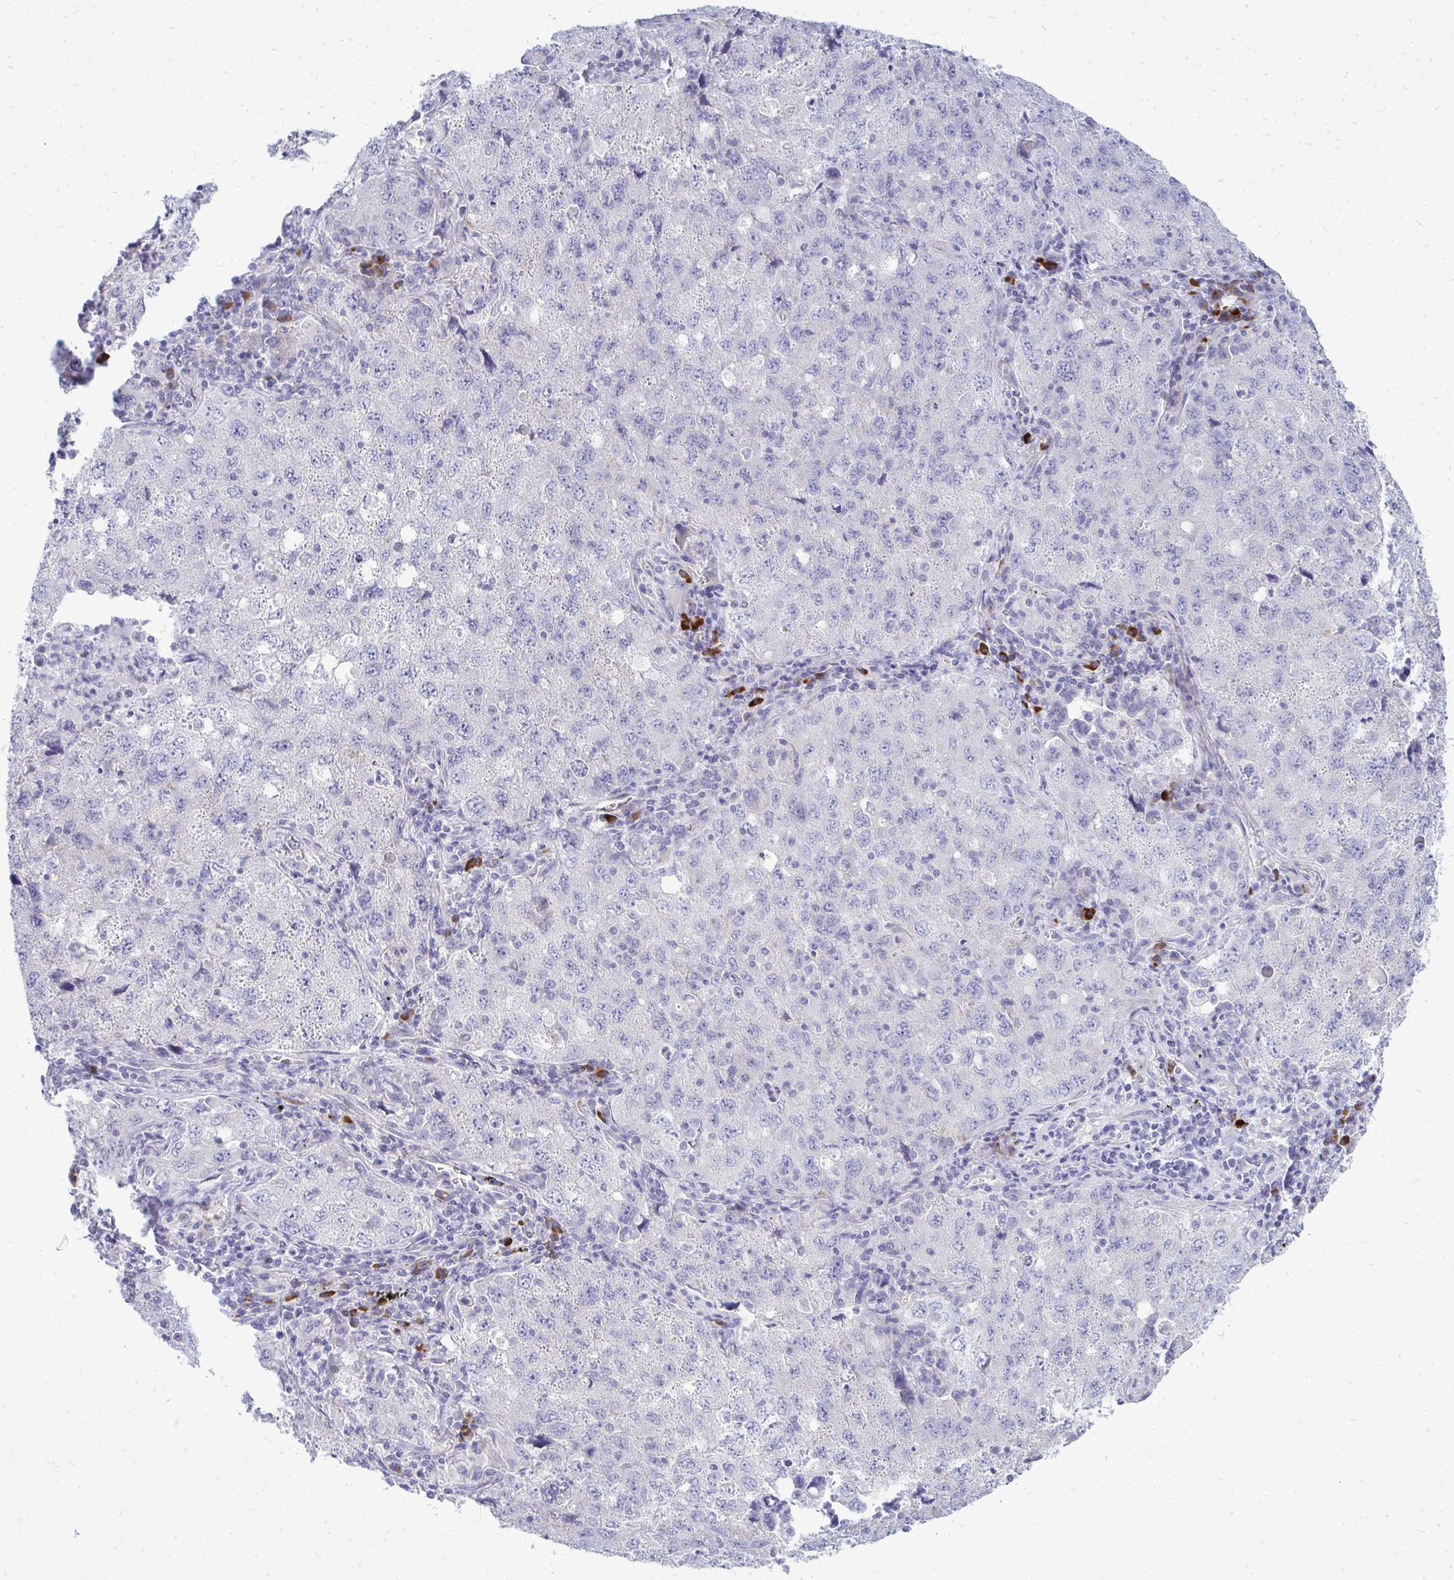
{"staining": {"intensity": "negative", "quantity": "none", "location": "none"}, "tissue": "lung cancer", "cell_type": "Tumor cells", "image_type": "cancer", "snomed": [{"axis": "morphology", "description": "Adenocarcinoma, NOS"}, {"axis": "topography", "description": "Lung"}], "caption": "IHC of lung adenocarcinoma exhibits no staining in tumor cells. Nuclei are stained in blue.", "gene": "TSPEAR", "patient": {"sex": "female", "age": 57}}